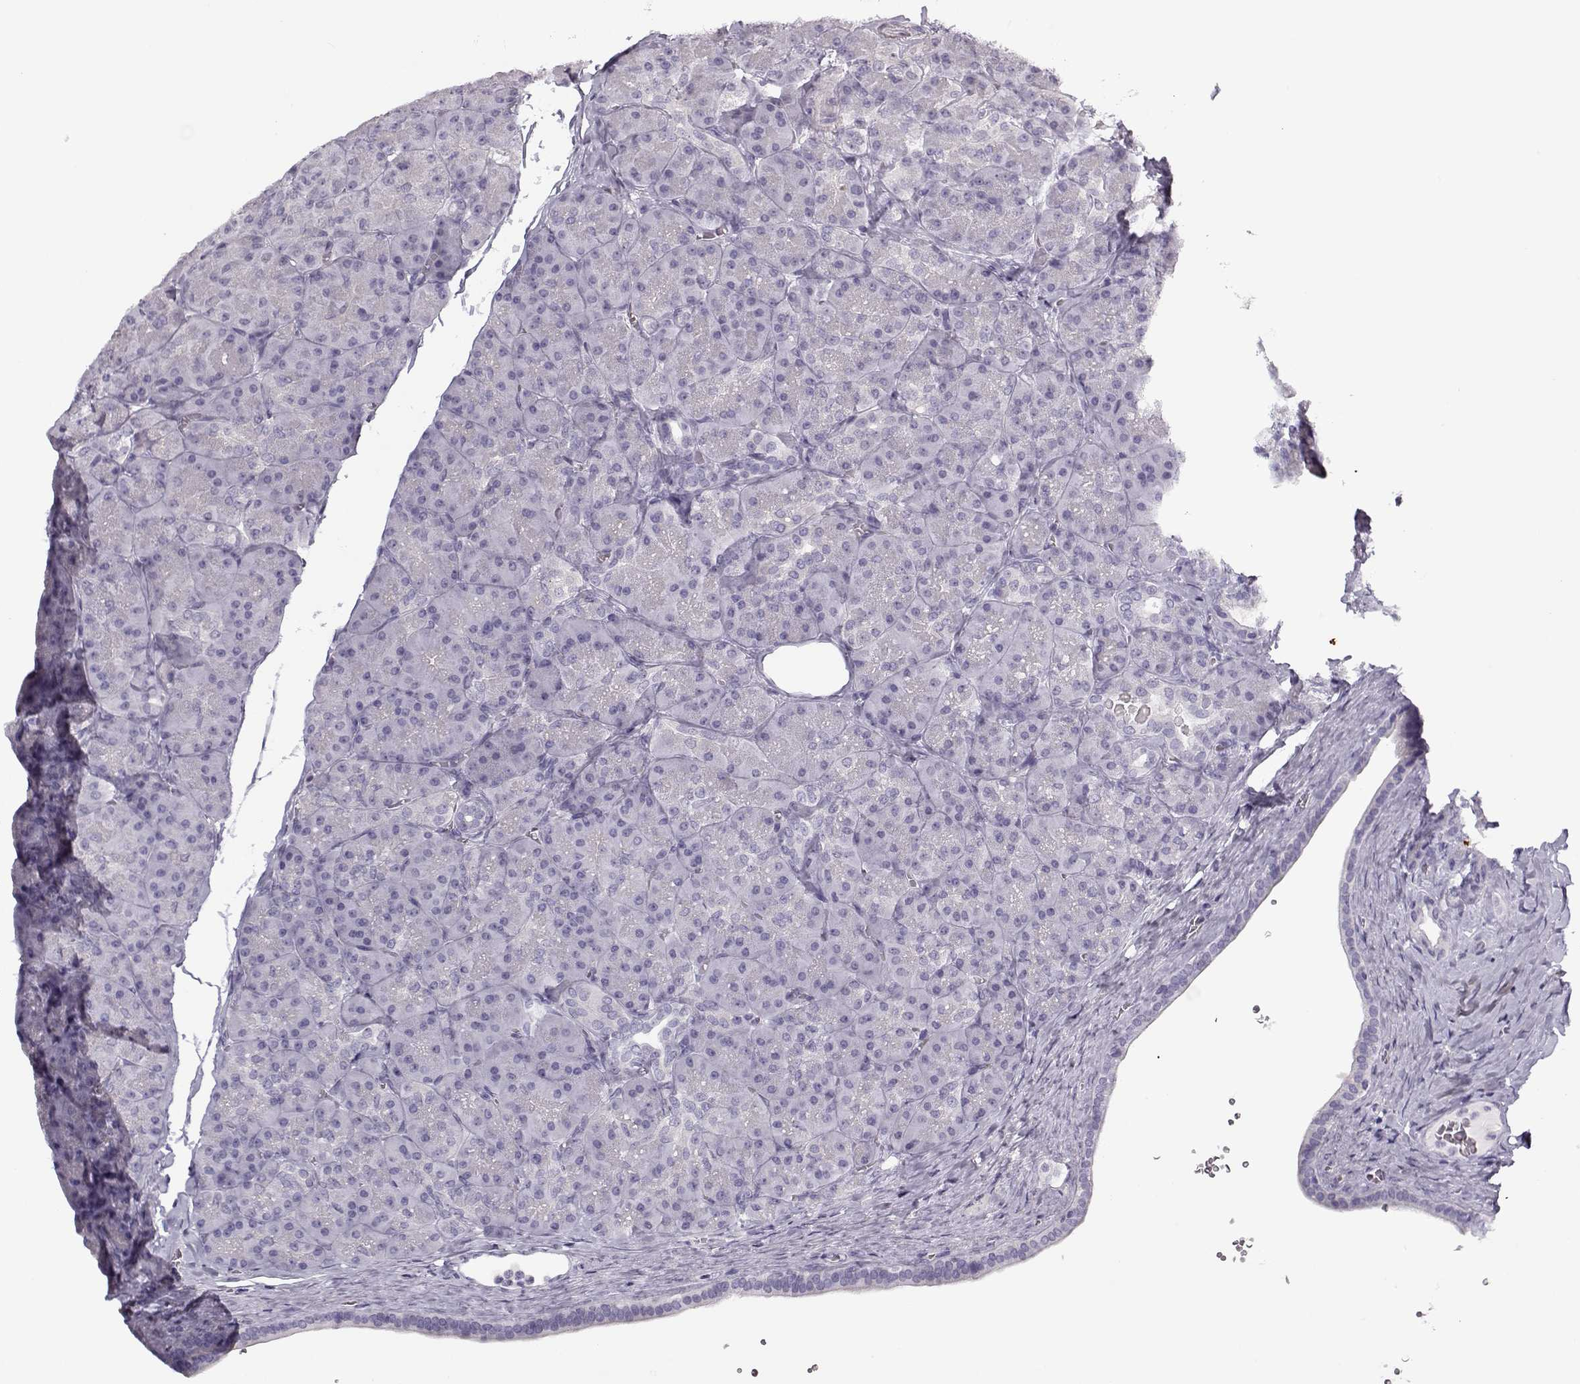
{"staining": {"intensity": "negative", "quantity": "none", "location": "none"}, "tissue": "pancreas", "cell_type": "Exocrine glandular cells", "image_type": "normal", "snomed": [{"axis": "morphology", "description": "Normal tissue, NOS"}, {"axis": "topography", "description": "Pancreas"}], "caption": "Immunohistochemical staining of normal human pancreas demonstrates no significant staining in exocrine glandular cells.", "gene": "TEX55", "patient": {"sex": "male", "age": 57}}